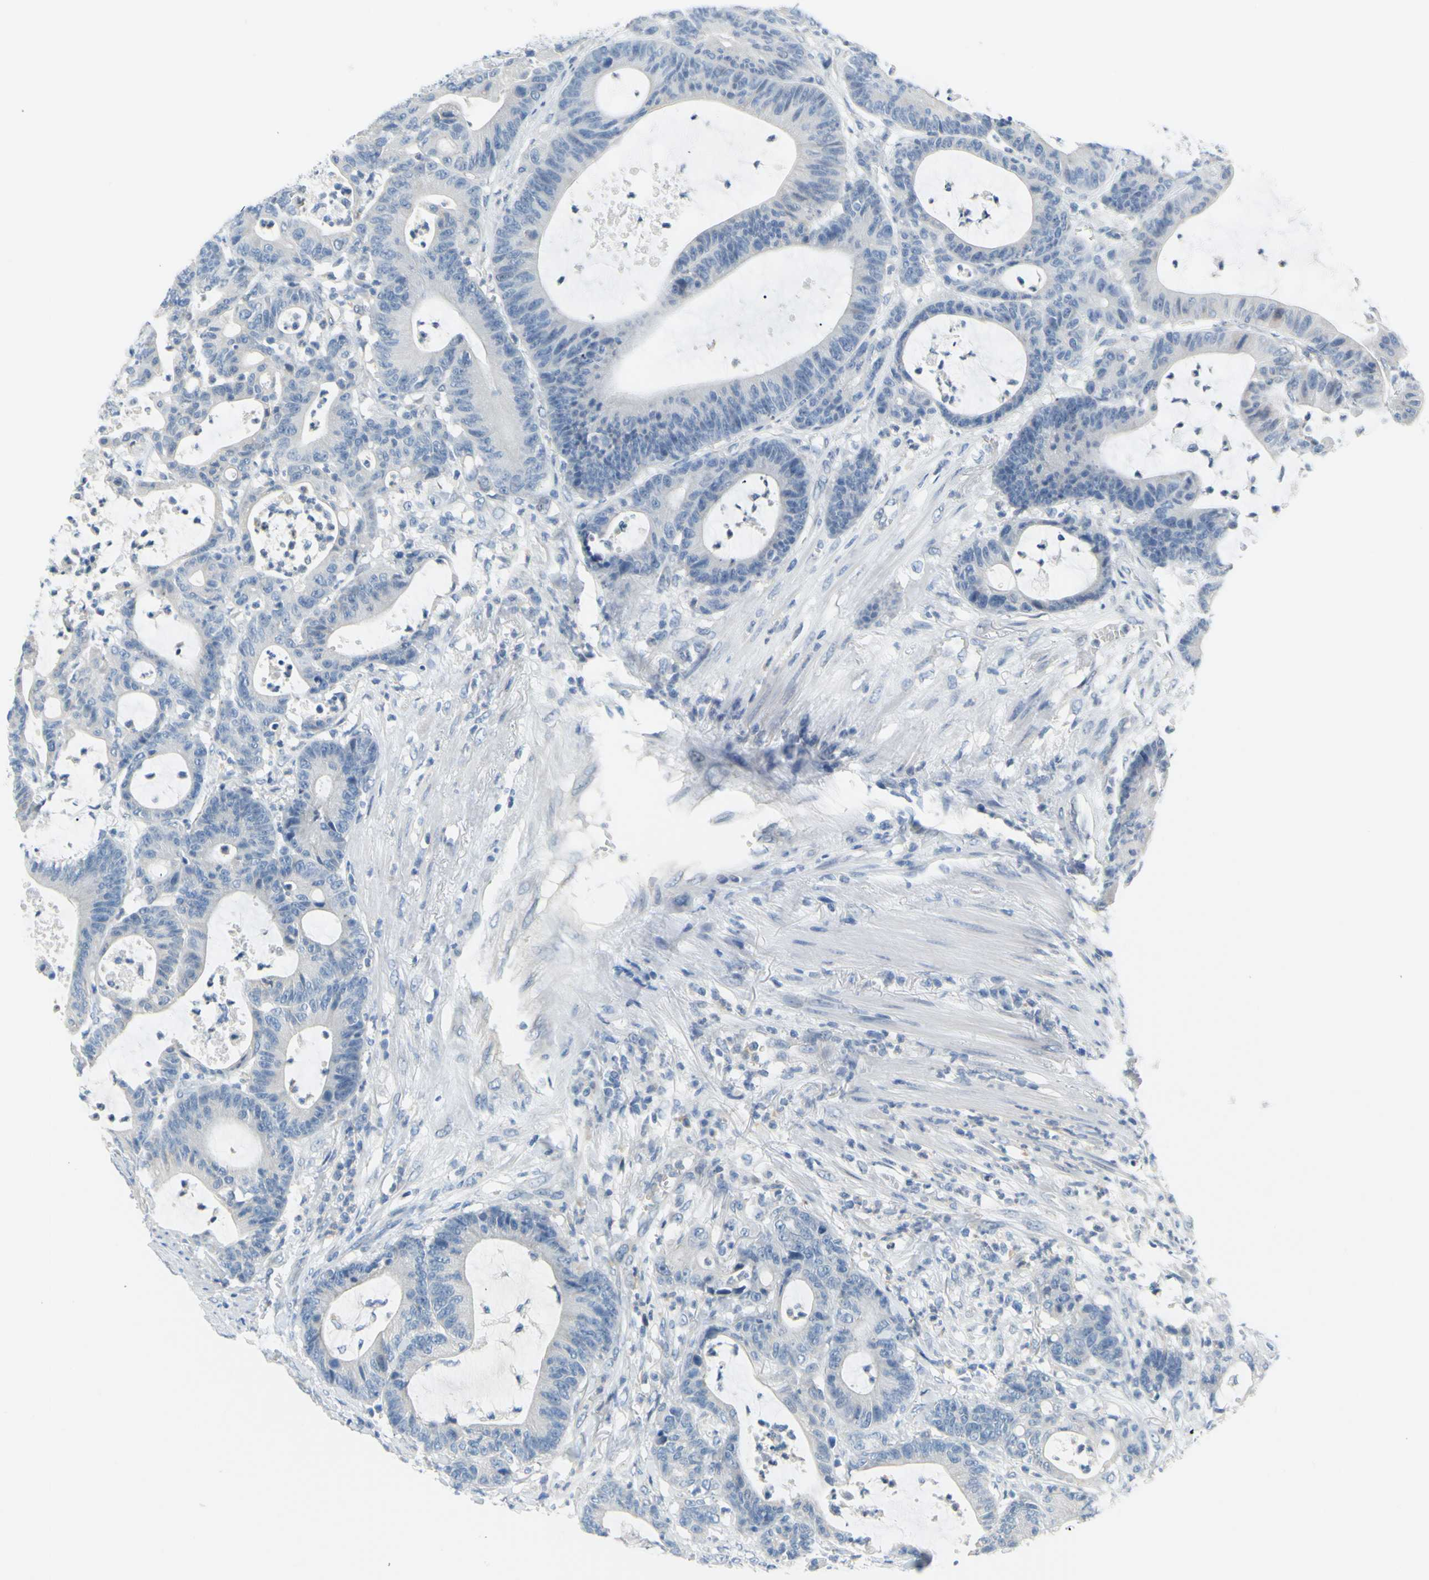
{"staining": {"intensity": "negative", "quantity": "none", "location": "none"}, "tissue": "colorectal cancer", "cell_type": "Tumor cells", "image_type": "cancer", "snomed": [{"axis": "morphology", "description": "Adenocarcinoma, NOS"}, {"axis": "topography", "description": "Colon"}], "caption": "Colorectal cancer stained for a protein using immunohistochemistry reveals no positivity tumor cells.", "gene": "DCT", "patient": {"sex": "female", "age": 84}}